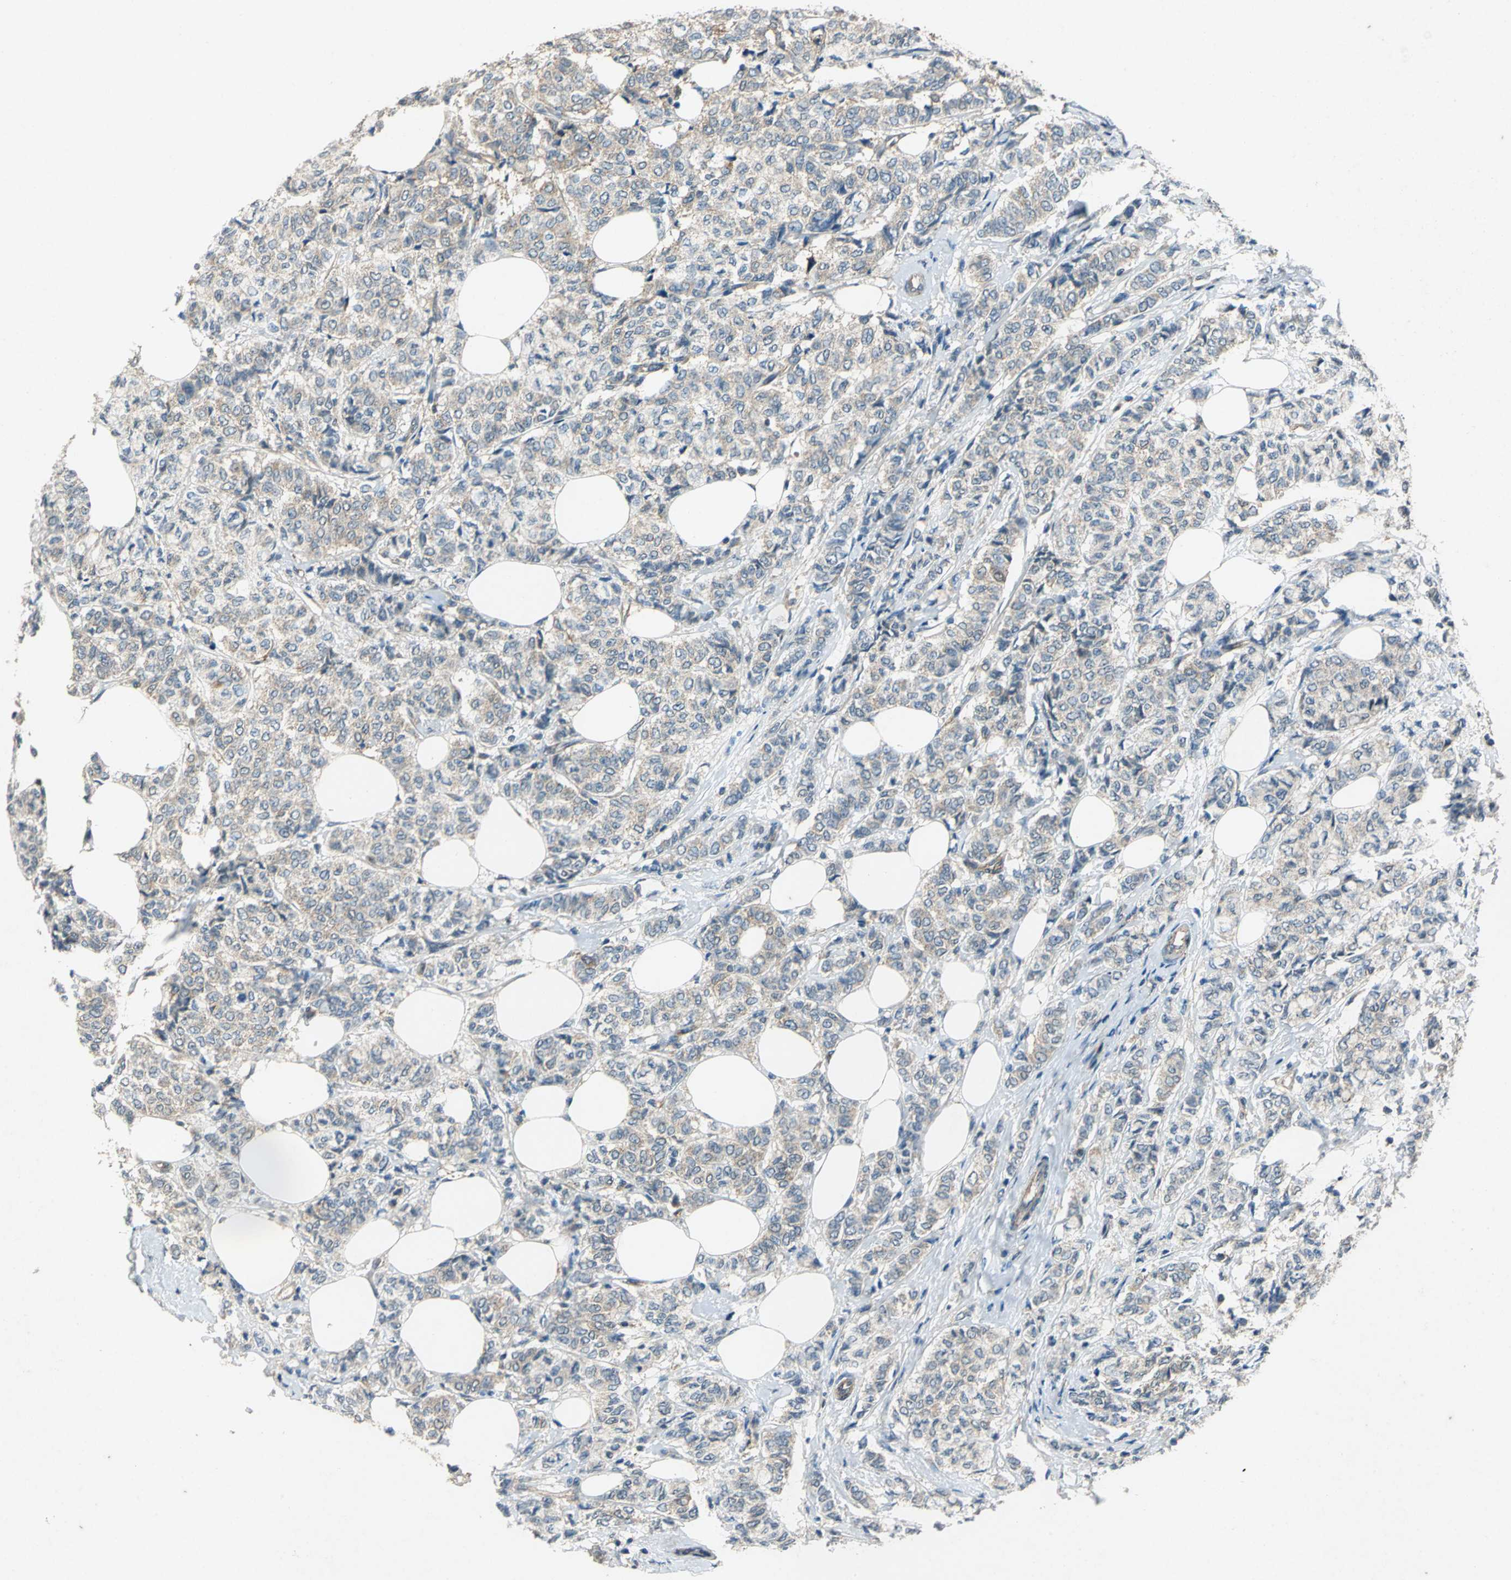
{"staining": {"intensity": "weak", "quantity": "25%-75%", "location": "cytoplasmic/membranous"}, "tissue": "breast cancer", "cell_type": "Tumor cells", "image_type": "cancer", "snomed": [{"axis": "morphology", "description": "Lobular carcinoma"}, {"axis": "topography", "description": "Breast"}], "caption": "Tumor cells reveal low levels of weak cytoplasmic/membranous expression in approximately 25%-75% of cells in human lobular carcinoma (breast).", "gene": "EMCN", "patient": {"sex": "female", "age": 60}}